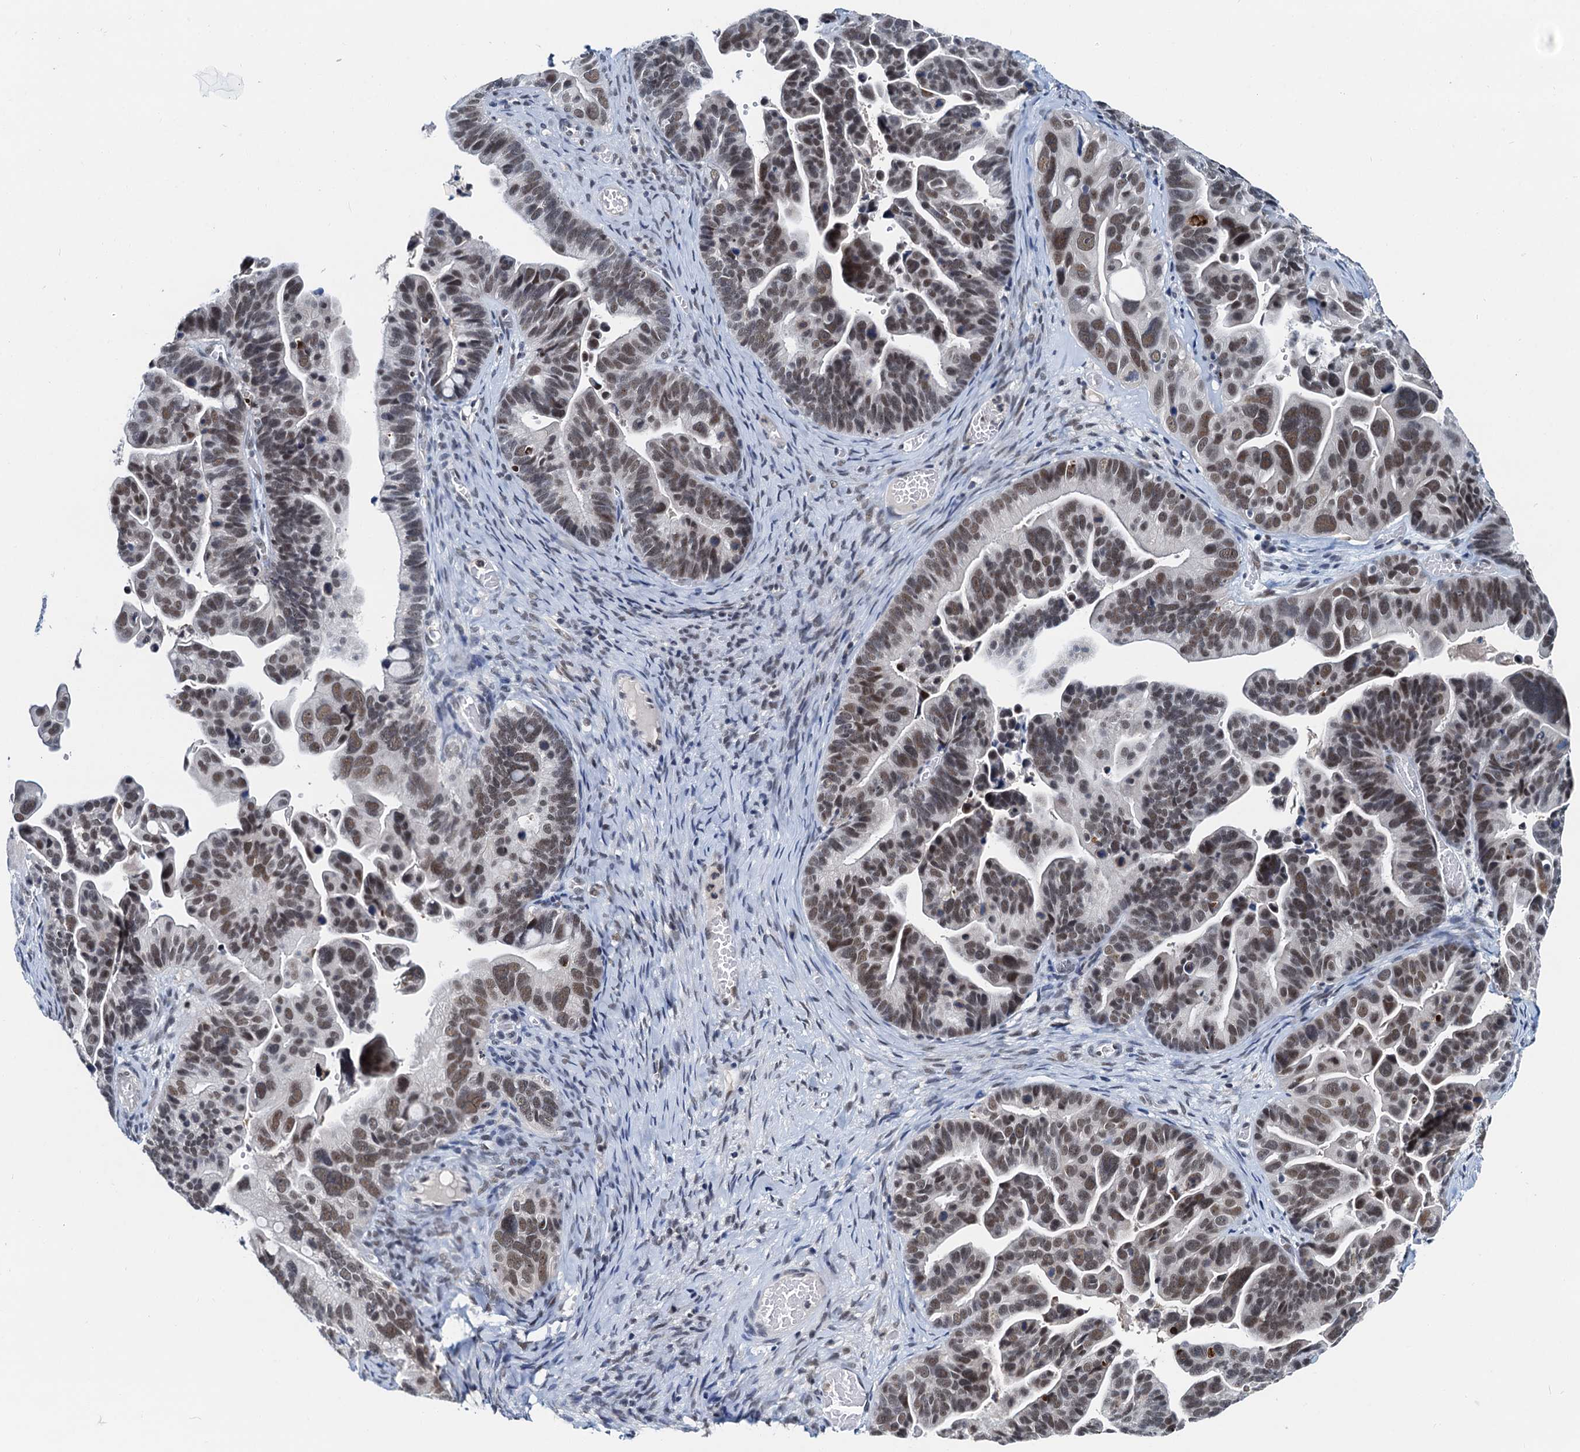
{"staining": {"intensity": "moderate", "quantity": ">75%", "location": "nuclear"}, "tissue": "ovarian cancer", "cell_type": "Tumor cells", "image_type": "cancer", "snomed": [{"axis": "morphology", "description": "Cystadenocarcinoma, serous, NOS"}, {"axis": "topography", "description": "Ovary"}], "caption": "This image demonstrates immunohistochemistry (IHC) staining of serous cystadenocarcinoma (ovarian), with medium moderate nuclear positivity in approximately >75% of tumor cells.", "gene": "SNRPD1", "patient": {"sex": "female", "age": 56}}